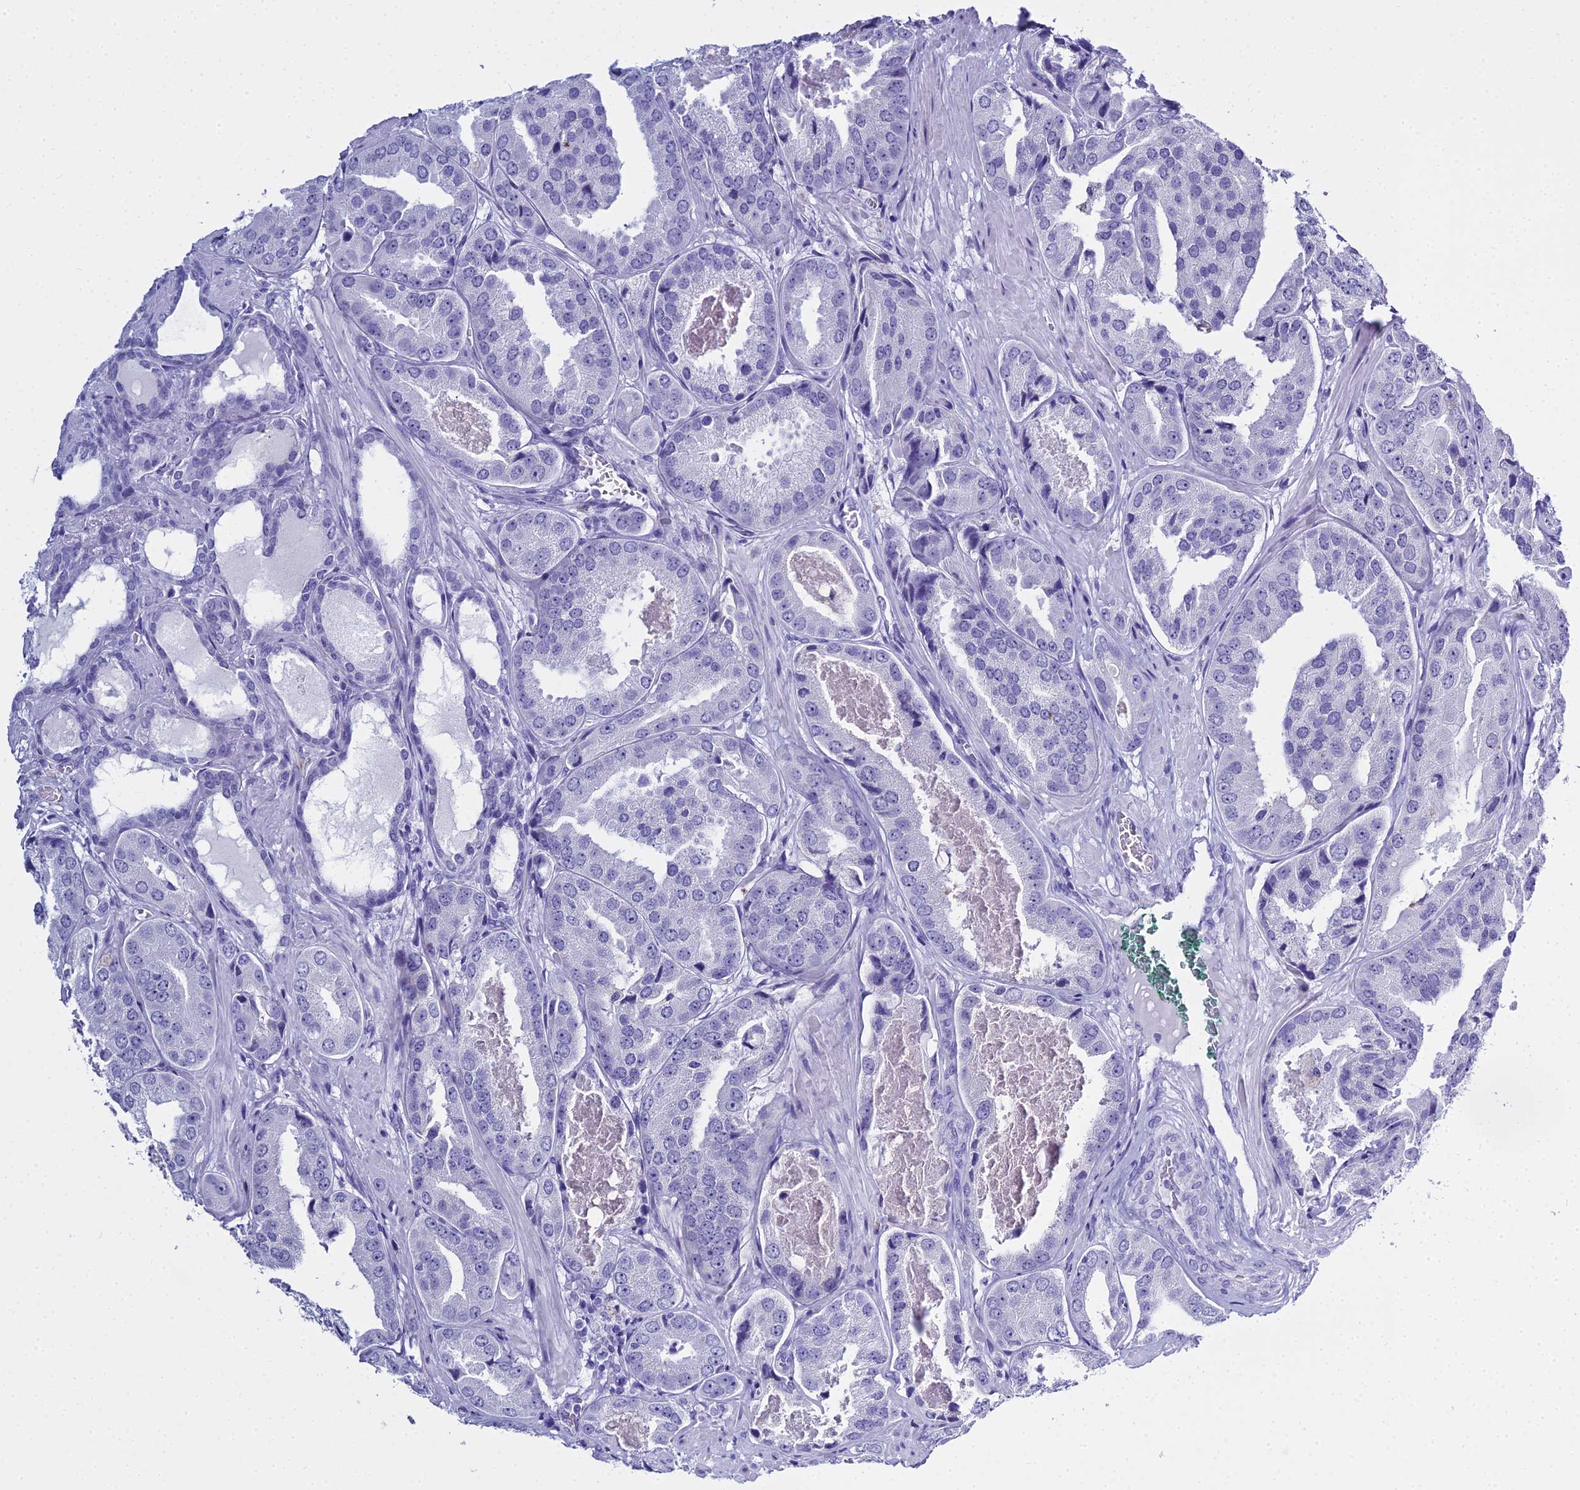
{"staining": {"intensity": "negative", "quantity": "none", "location": "none"}, "tissue": "prostate cancer", "cell_type": "Tumor cells", "image_type": "cancer", "snomed": [{"axis": "morphology", "description": "Adenocarcinoma, High grade"}, {"axis": "topography", "description": "Prostate"}], "caption": "Protein analysis of prostate cancer exhibits no significant positivity in tumor cells.", "gene": "HMGB4", "patient": {"sex": "male", "age": 63}}